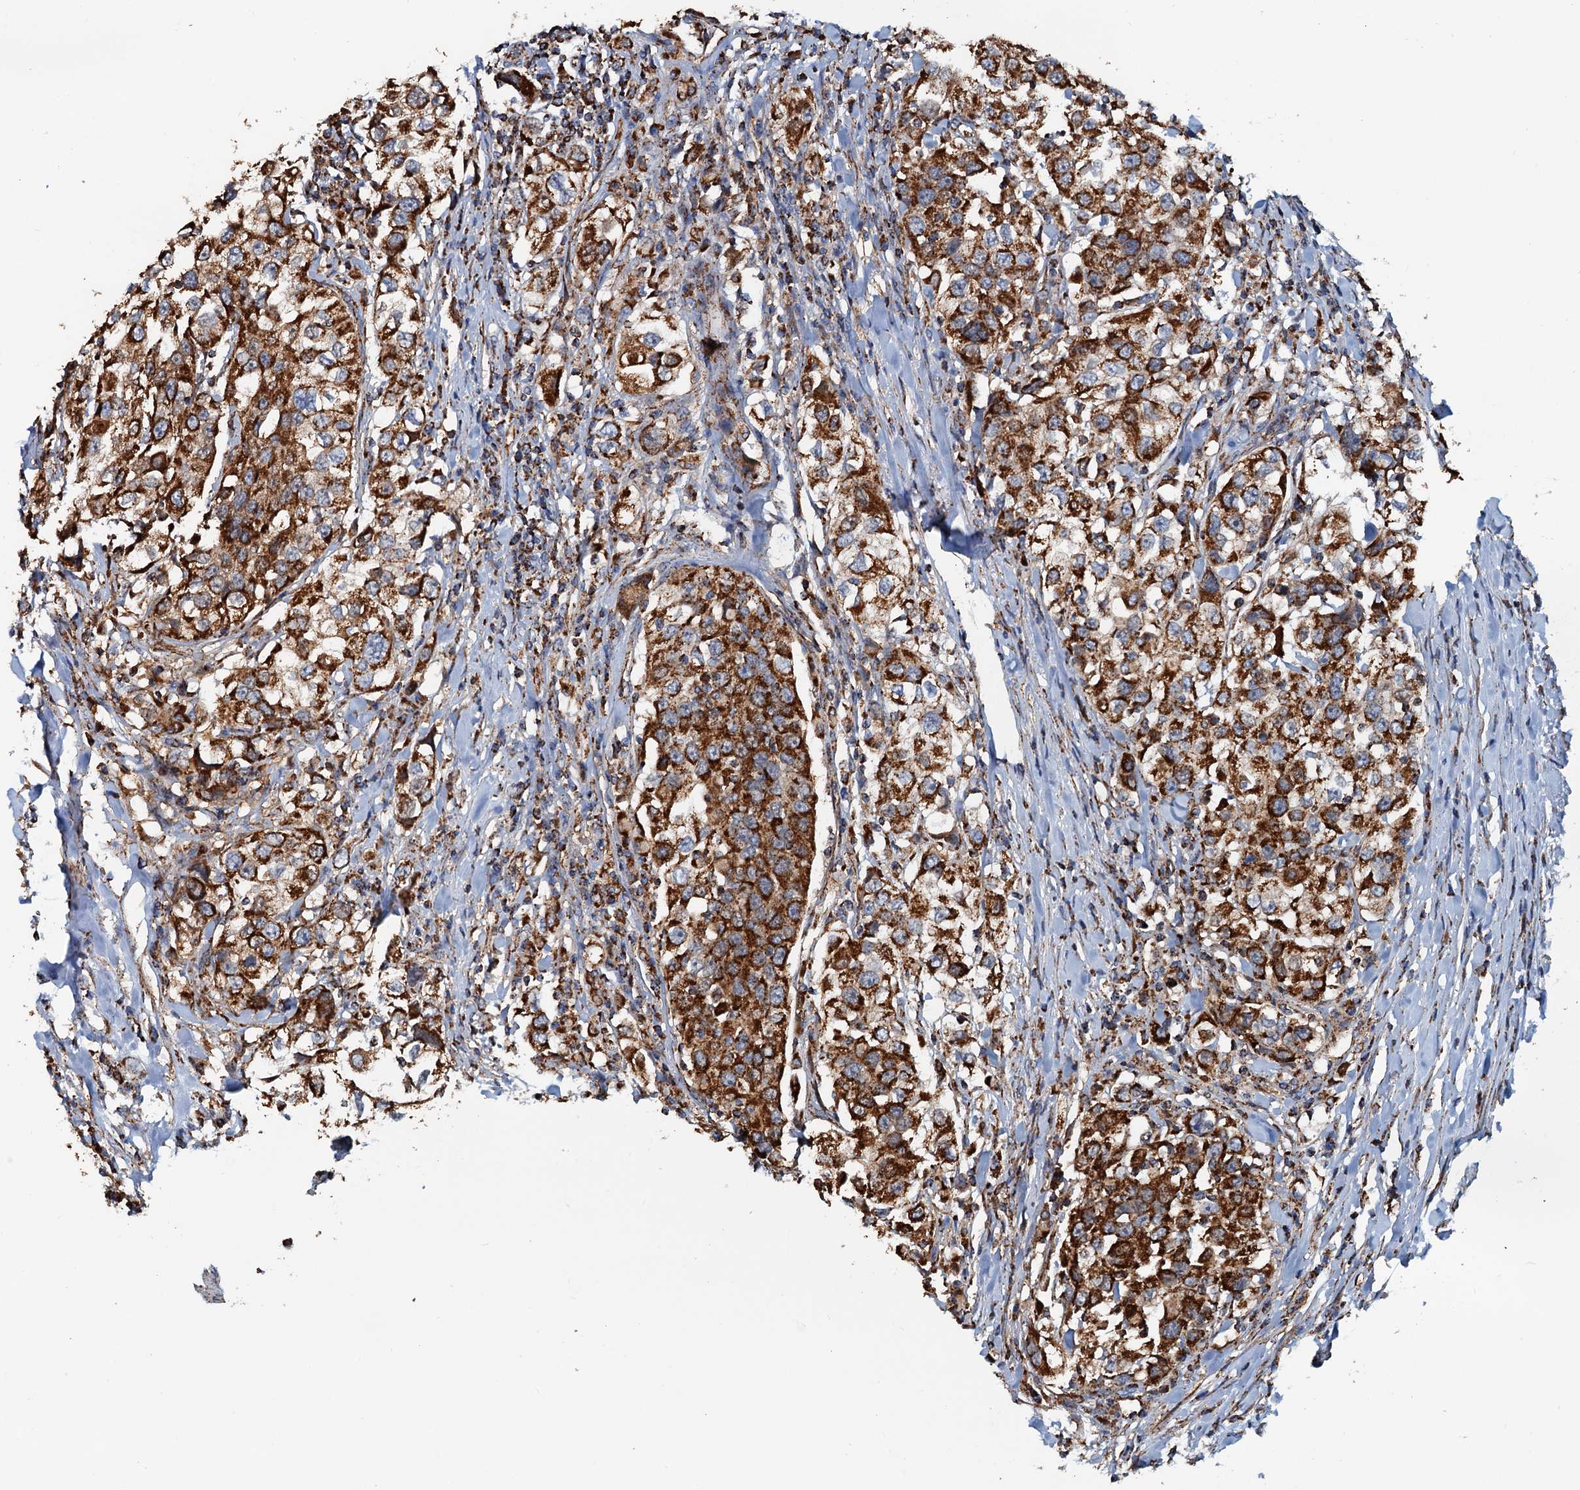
{"staining": {"intensity": "strong", "quantity": ">75%", "location": "cytoplasmic/membranous"}, "tissue": "urothelial cancer", "cell_type": "Tumor cells", "image_type": "cancer", "snomed": [{"axis": "morphology", "description": "Urothelial carcinoma, High grade"}, {"axis": "topography", "description": "Urinary bladder"}], "caption": "Protein staining by IHC demonstrates strong cytoplasmic/membranous expression in about >75% of tumor cells in high-grade urothelial carcinoma.", "gene": "AAGAB", "patient": {"sex": "female", "age": 80}}